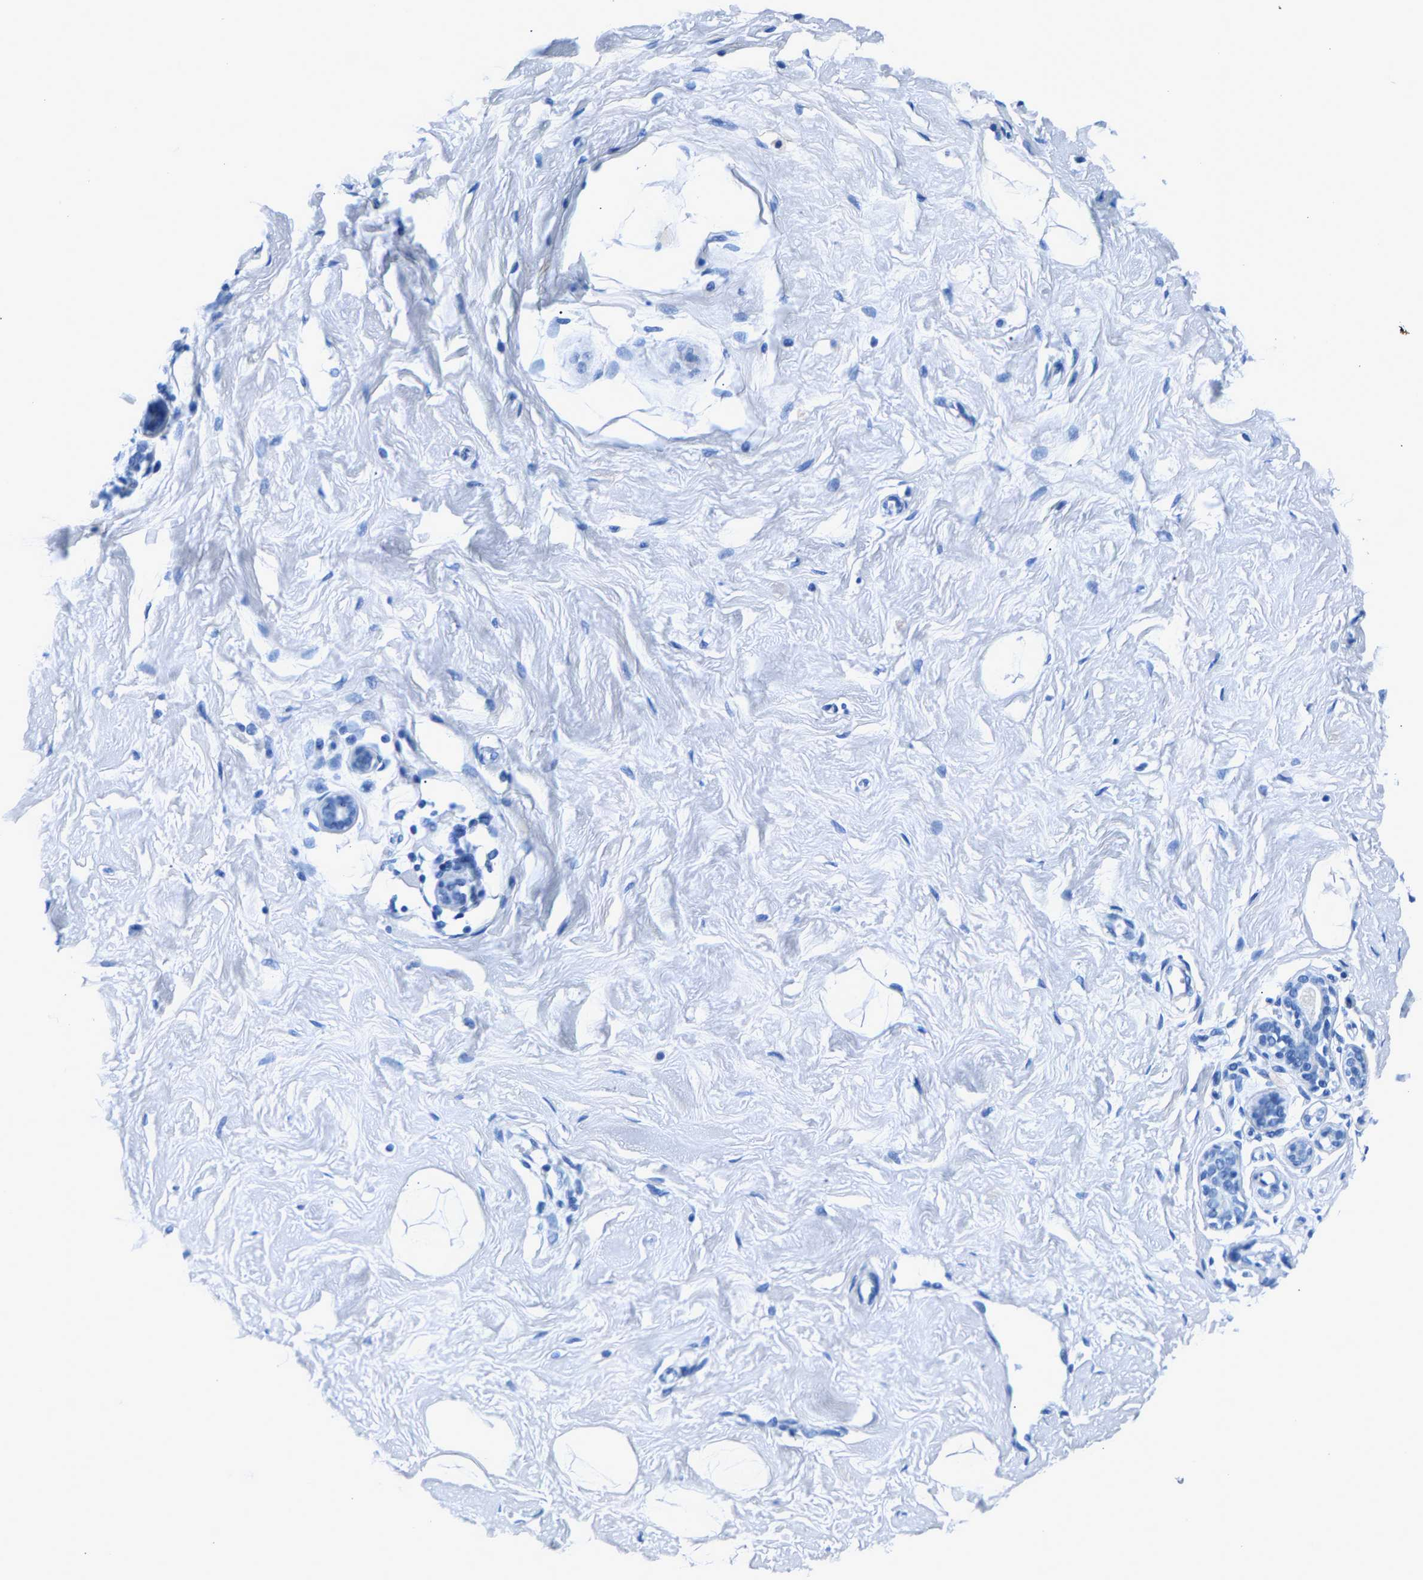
{"staining": {"intensity": "negative", "quantity": "none", "location": "none"}, "tissue": "breast", "cell_type": "Adipocytes", "image_type": "normal", "snomed": [{"axis": "morphology", "description": "Normal tissue, NOS"}, {"axis": "topography", "description": "Breast"}], "caption": "High power microscopy image of an IHC photomicrograph of unremarkable breast, revealing no significant expression in adipocytes. (DAB IHC with hematoxylin counter stain).", "gene": "CPS1", "patient": {"sex": "female", "age": 23}}